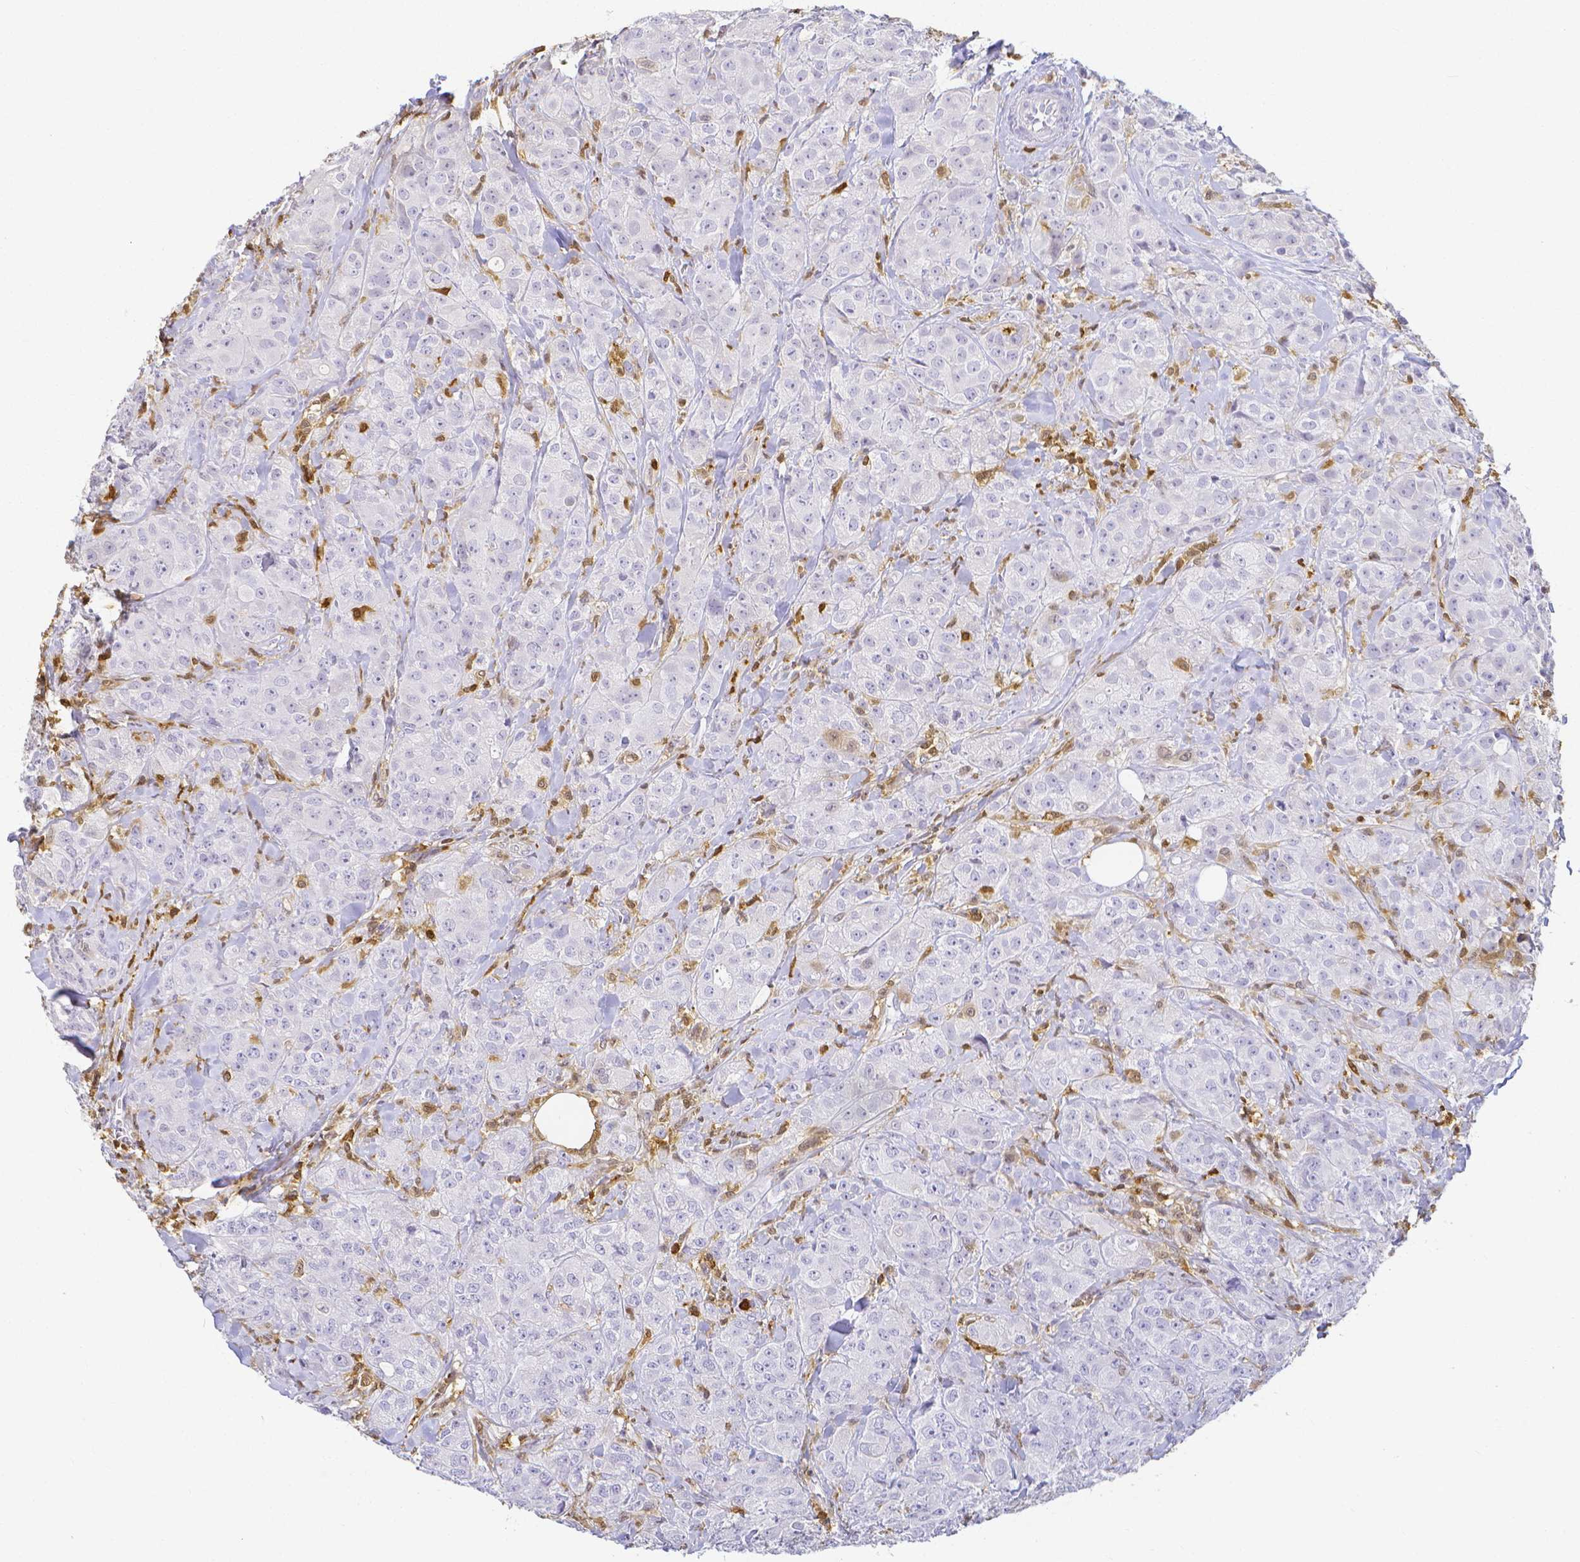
{"staining": {"intensity": "negative", "quantity": "none", "location": "none"}, "tissue": "breast cancer", "cell_type": "Tumor cells", "image_type": "cancer", "snomed": [{"axis": "morphology", "description": "Normal tissue, NOS"}, {"axis": "morphology", "description": "Duct carcinoma"}, {"axis": "topography", "description": "Breast"}], "caption": "This is an immunohistochemistry micrograph of human intraductal carcinoma (breast). There is no expression in tumor cells.", "gene": "COTL1", "patient": {"sex": "female", "age": 43}}